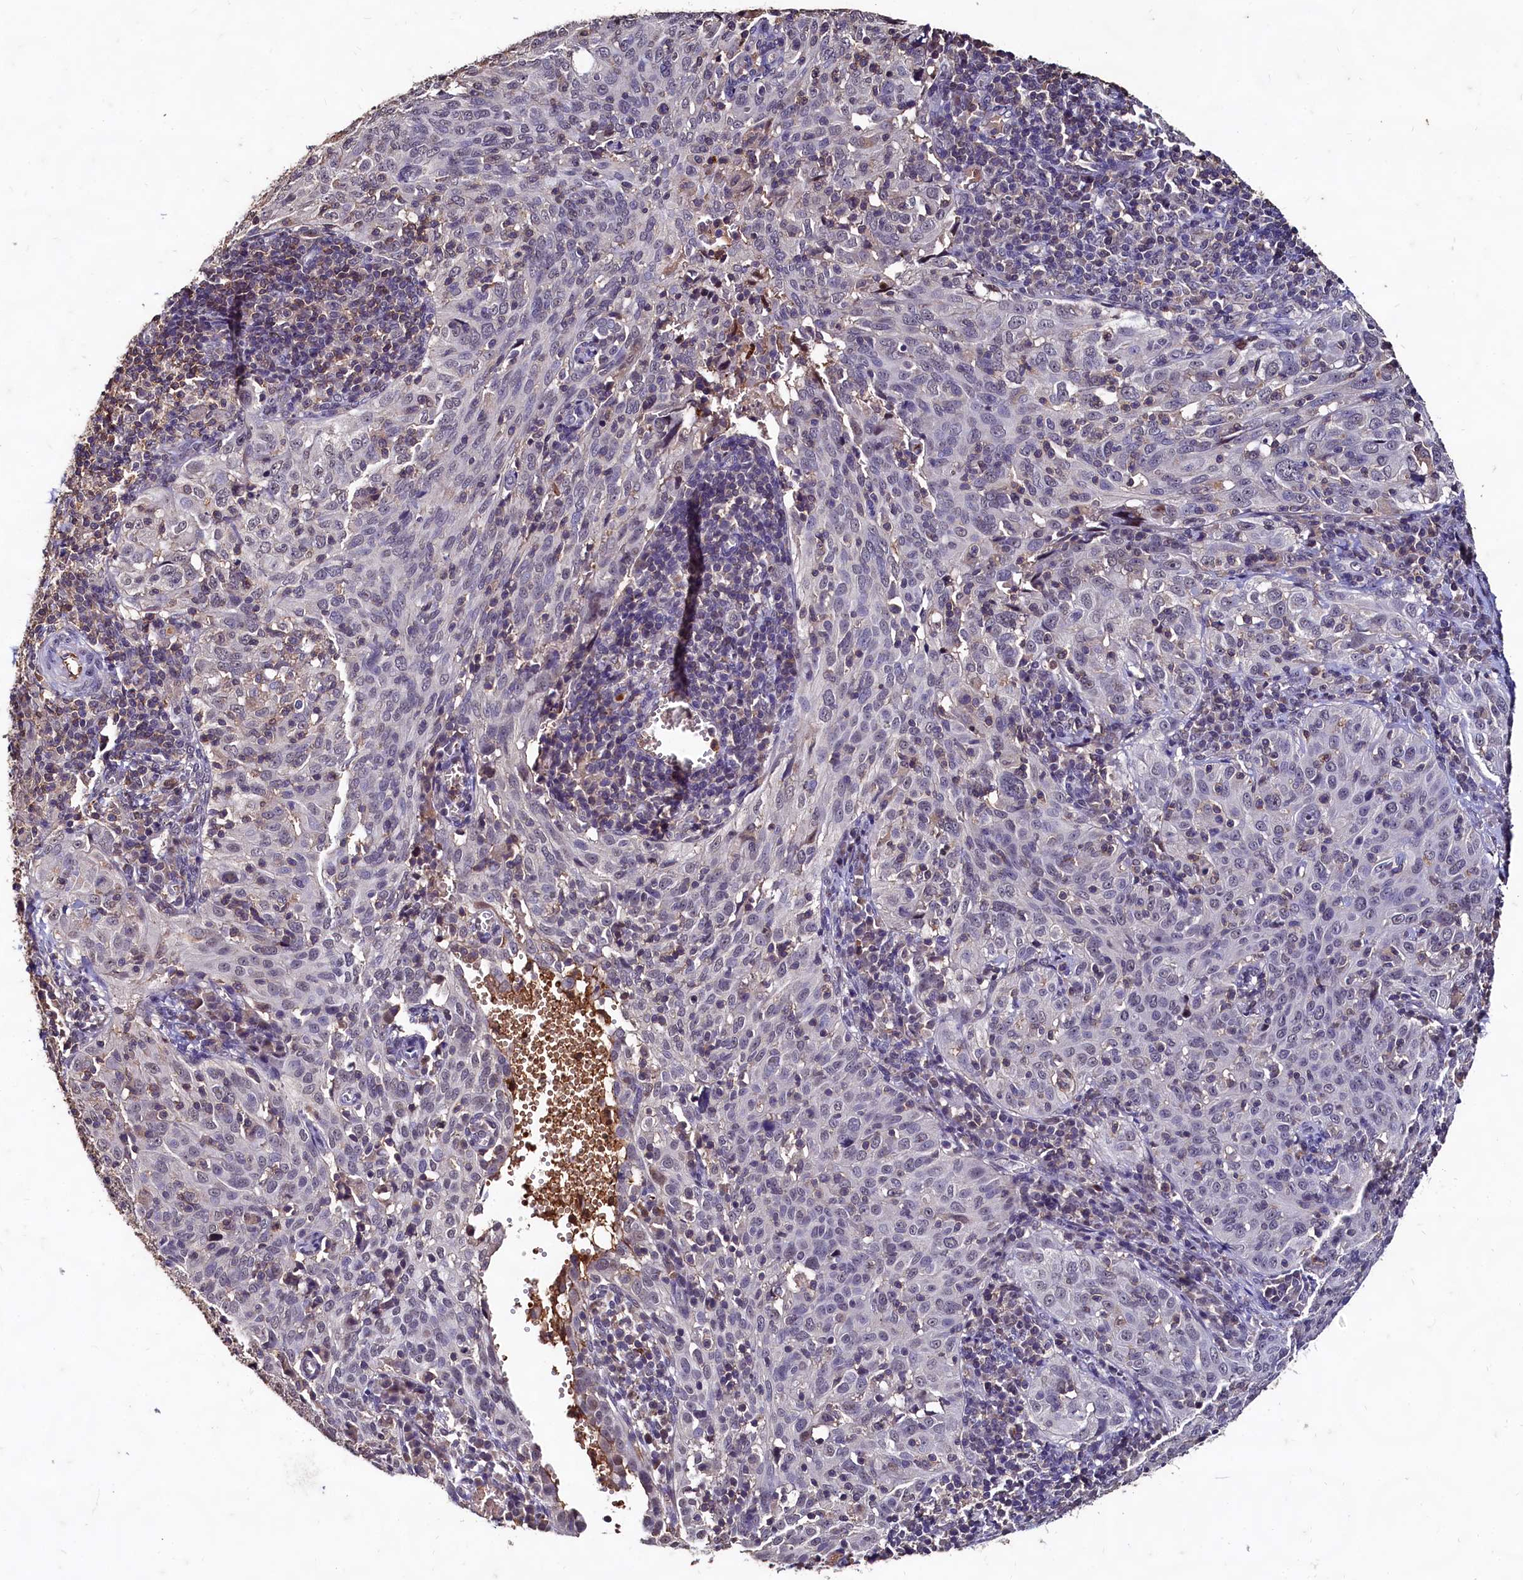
{"staining": {"intensity": "negative", "quantity": "none", "location": "none"}, "tissue": "cervical cancer", "cell_type": "Tumor cells", "image_type": "cancer", "snomed": [{"axis": "morphology", "description": "Normal tissue, NOS"}, {"axis": "morphology", "description": "Squamous cell carcinoma, NOS"}, {"axis": "topography", "description": "Cervix"}], "caption": "The histopathology image reveals no significant expression in tumor cells of squamous cell carcinoma (cervical).", "gene": "CSTPP1", "patient": {"sex": "female", "age": 31}}